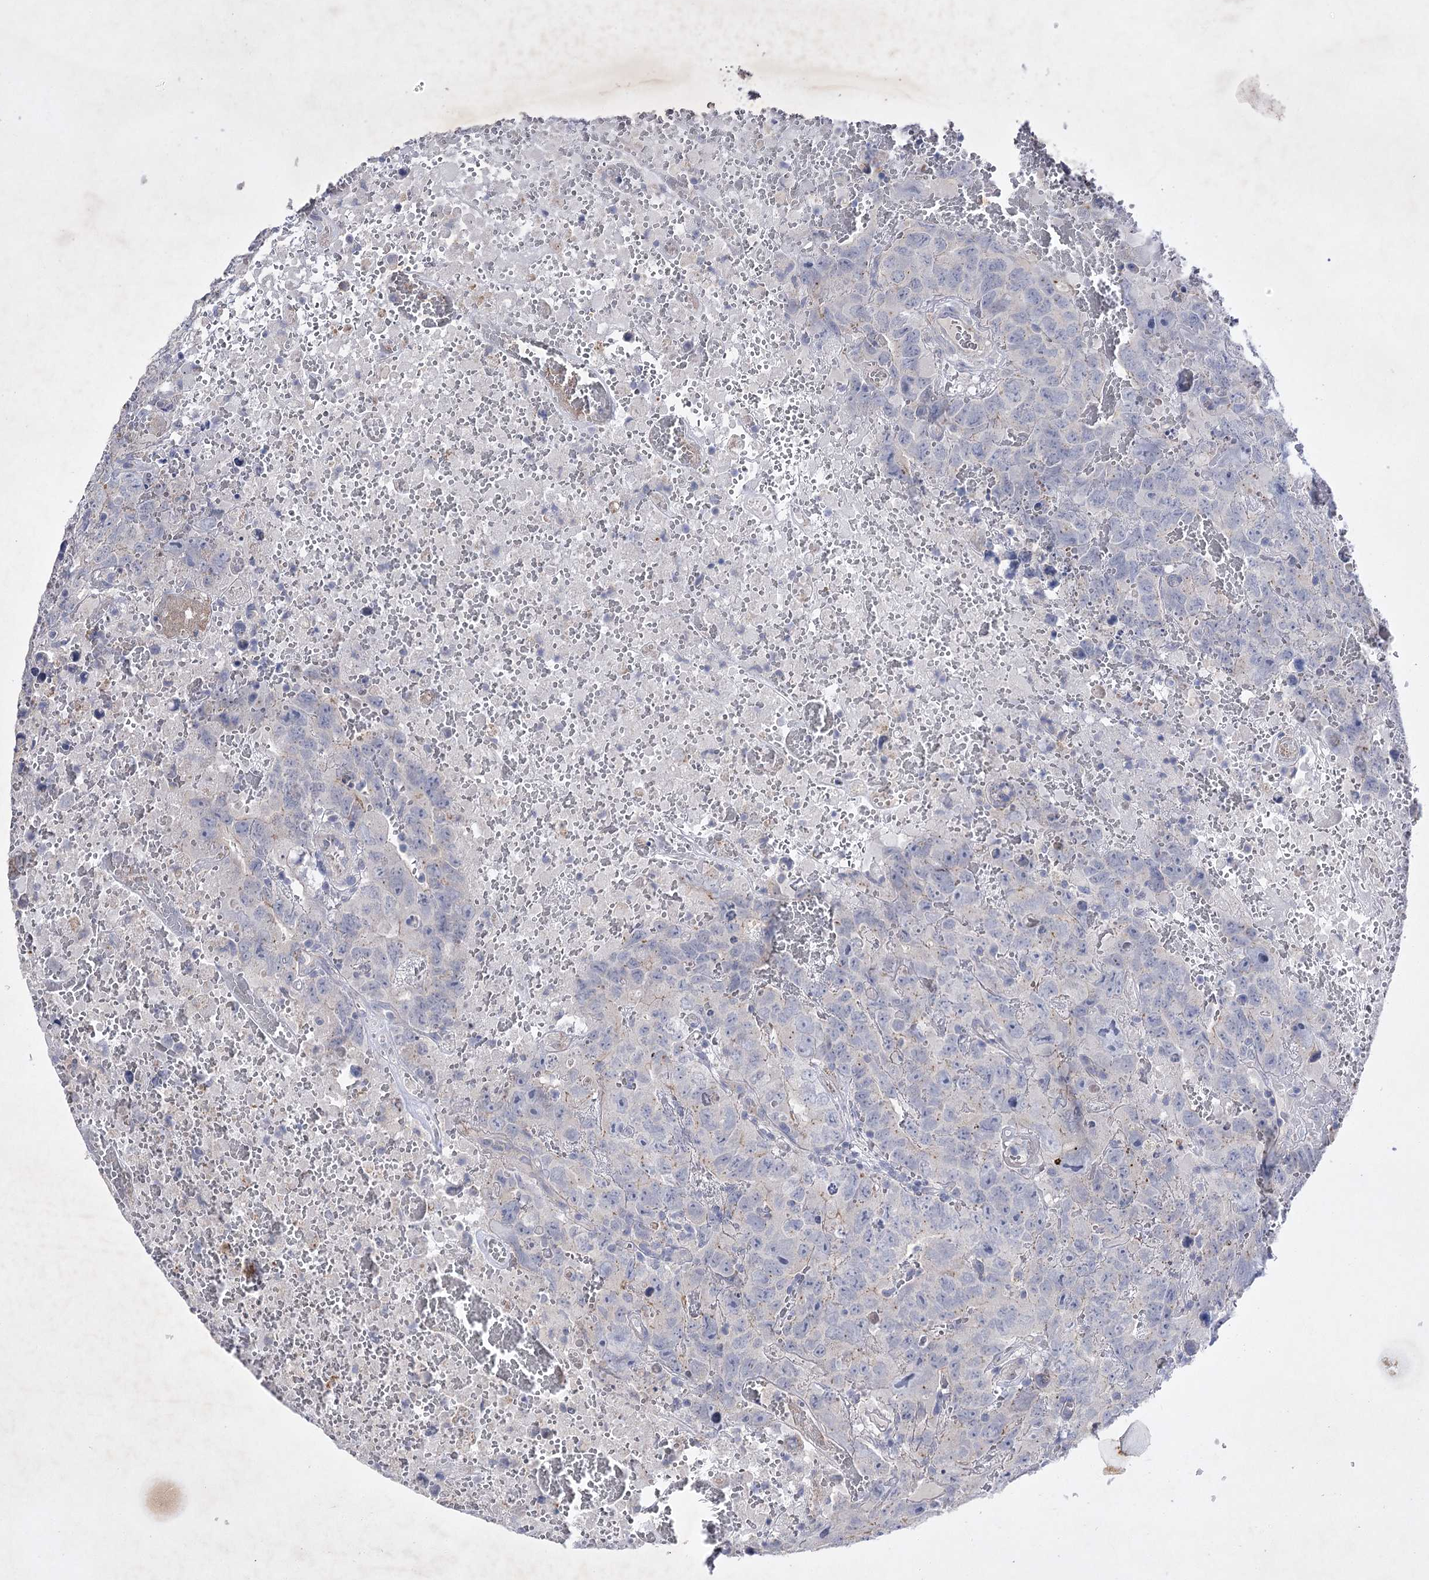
{"staining": {"intensity": "negative", "quantity": "none", "location": "none"}, "tissue": "testis cancer", "cell_type": "Tumor cells", "image_type": "cancer", "snomed": [{"axis": "morphology", "description": "Carcinoma, Embryonal, NOS"}, {"axis": "topography", "description": "Testis"}], "caption": "Tumor cells show no significant staining in testis cancer.", "gene": "COX15", "patient": {"sex": "male", "age": 45}}